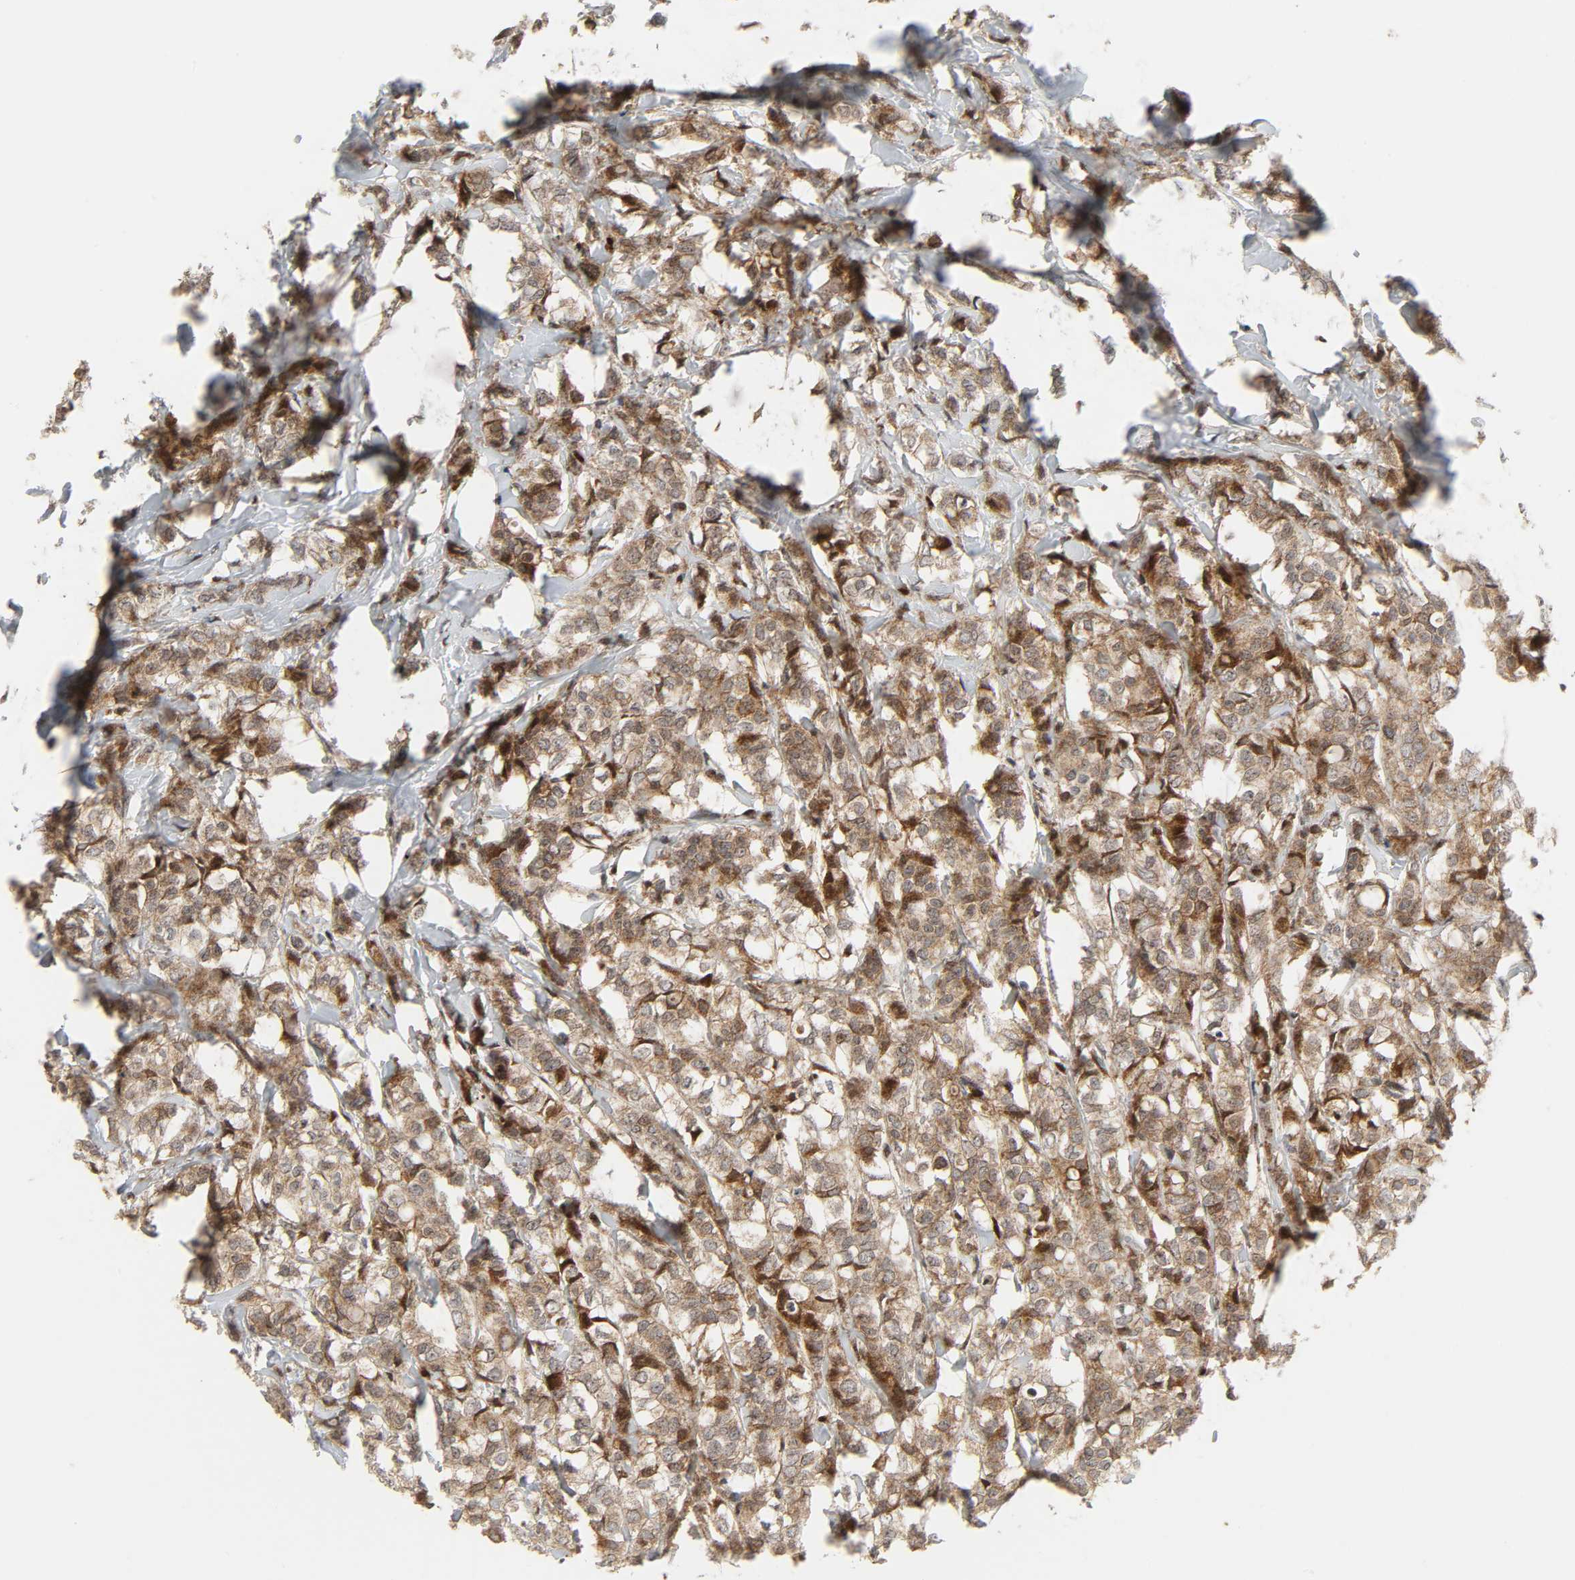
{"staining": {"intensity": "moderate", "quantity": ">75%", "location": "cytoplasmic/membranous"}, "tissue": "breast cancer", "cell_type": "Tumor cells", "image_type": "cancer", "snomed": [{"axis": "morphology", "description": "Lobular carcinoma"}, {"axis": "topography", "description": "Breast"}], "caption": "Protein staining displays moderate cytoplasmic/membranous positivity in about >75% of tumor cells in breast lobular carcinoma.", "gene": "CHUK", "patient": {"sex": "female", "age": 60}}